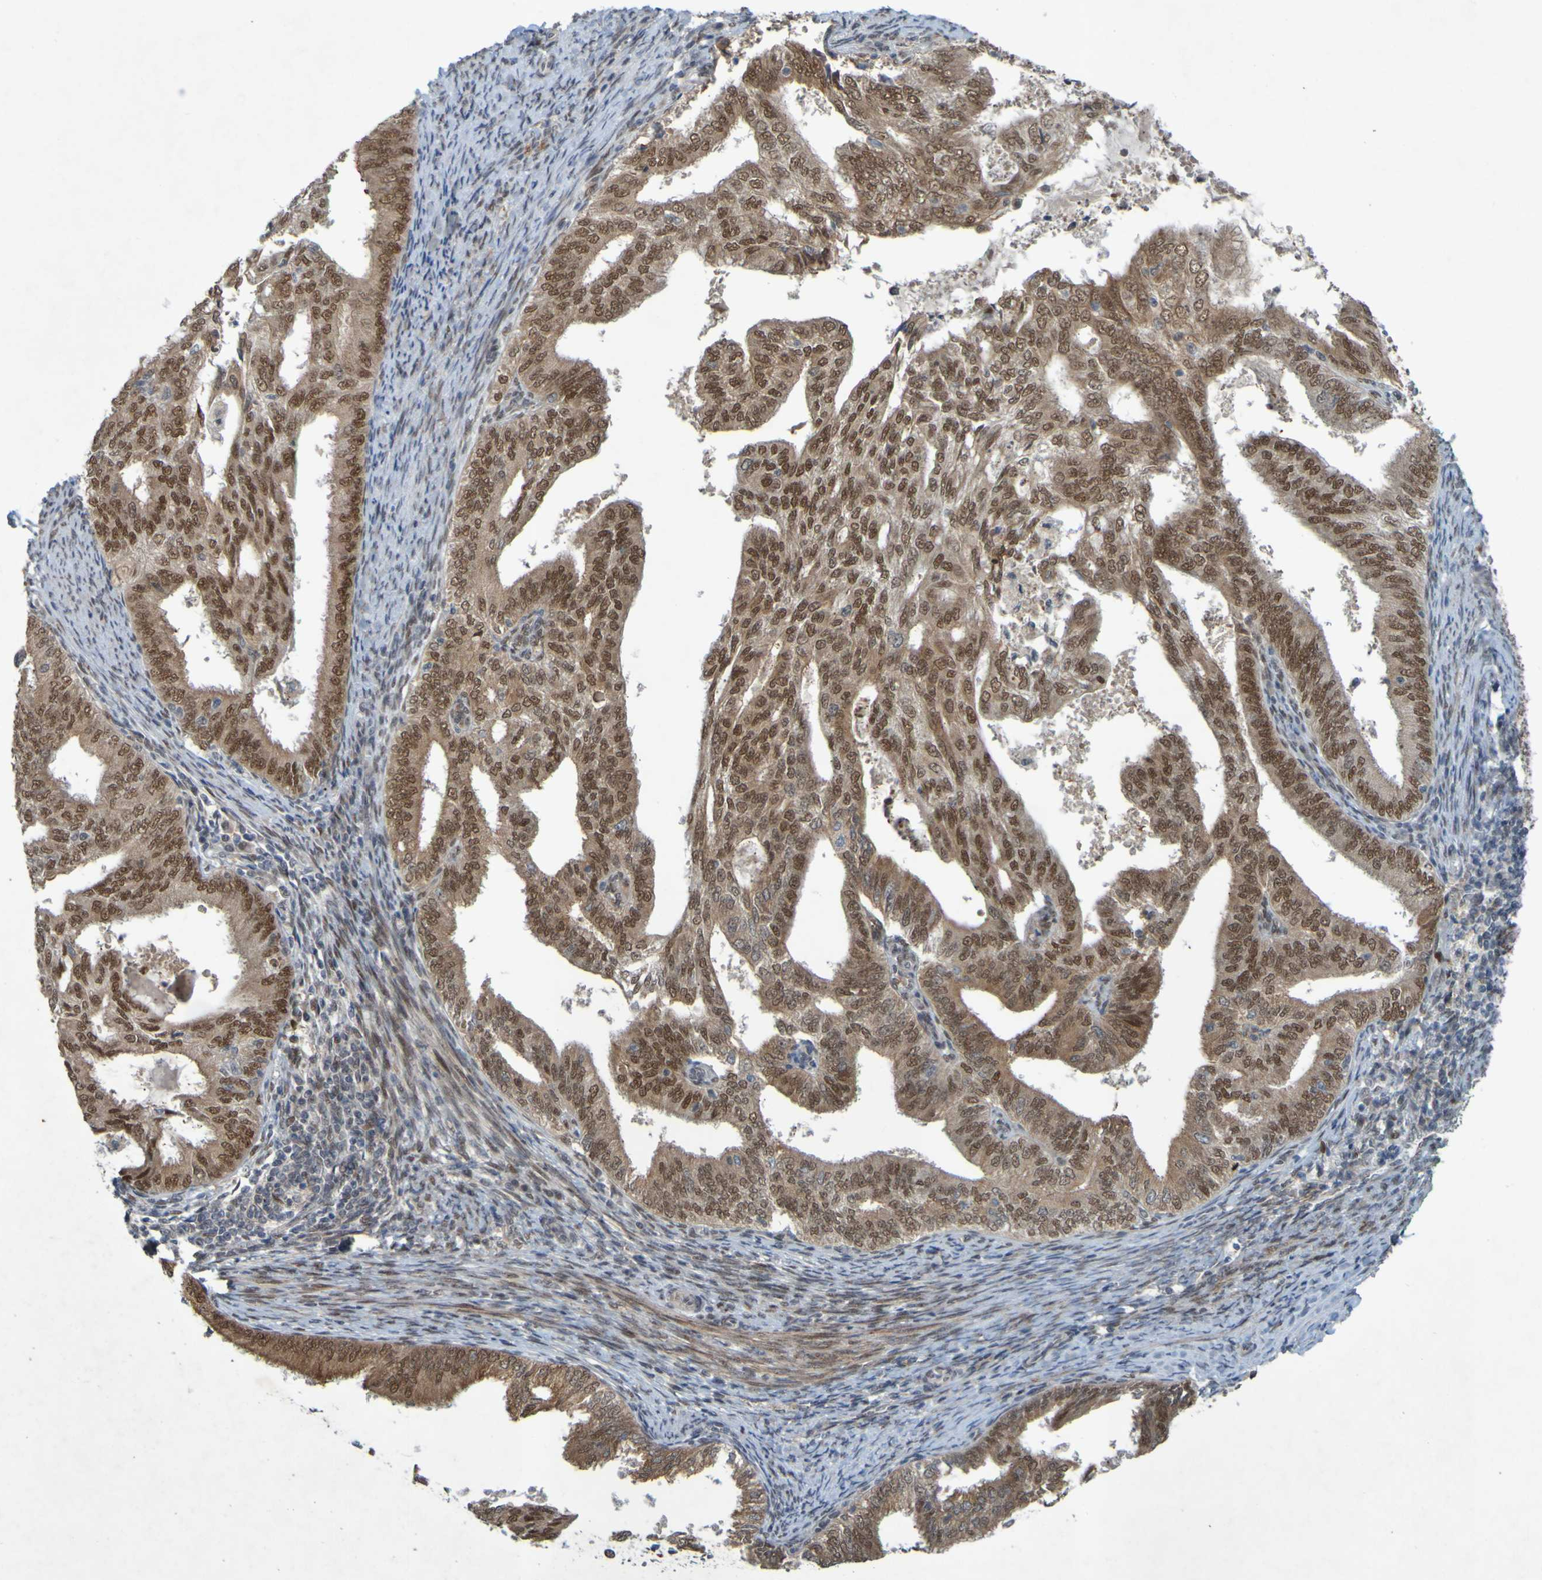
{"staining": {"intensity": "moderate", "quantity": ">75%", "location": "cytoplasmic/membranous,nuclear"}, "tissue": "endometrial cancer", "cell_type": "Tumor cells", "image_type": "cancer", "snomed": [{"axis": "morphology", "description": "Adenocarcinoma, NOS"}, {"axis": "topography", "description": "Endometrium"}], "caption": "About >75% of tumor cells in human endometrial cancer reveal moderate cytoplasmic/membranous and nuclear protein expression as visualized by brown immunohistochemical staining.", "gene": "MCPH1", "patient": {"sex": "female", "age": 58}}